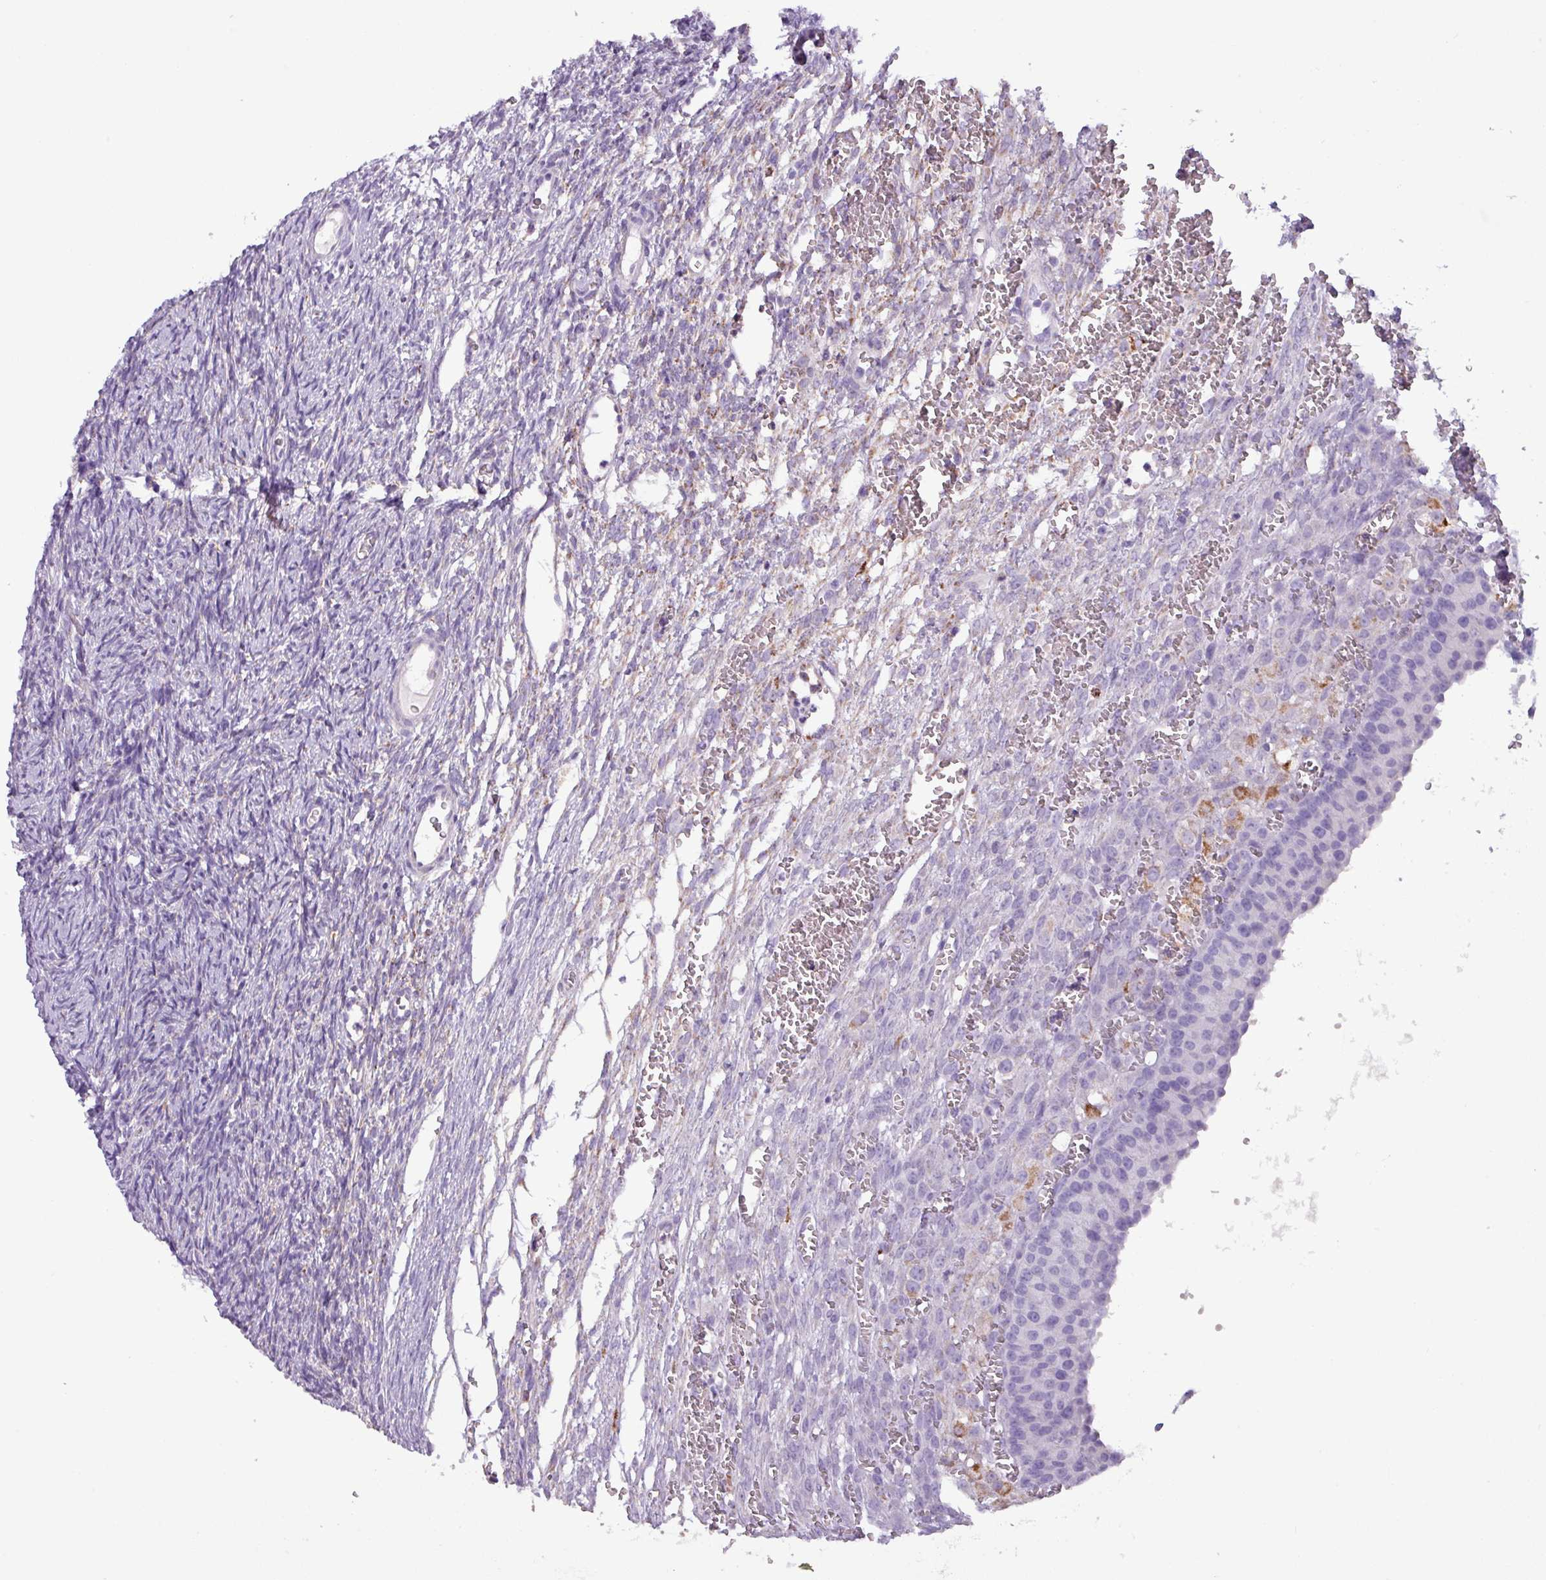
{"staining": {"intensity": "negative", "quantity": "none", "location": "none"}, "tissue": "ovary", "cell_type": "Follicle cells", "image_type": "normal", "snomed": [{"axis": "morphology", "description": "Normal tissue, NOS"}, {"axis": "topography", "description": "Ovary"}], "caption": "Protein analysis of benign ovary exhibits no significant staining in follicle cells.", "gene": "ZNF667", "patient": {"sex": "female", "age": 39}}